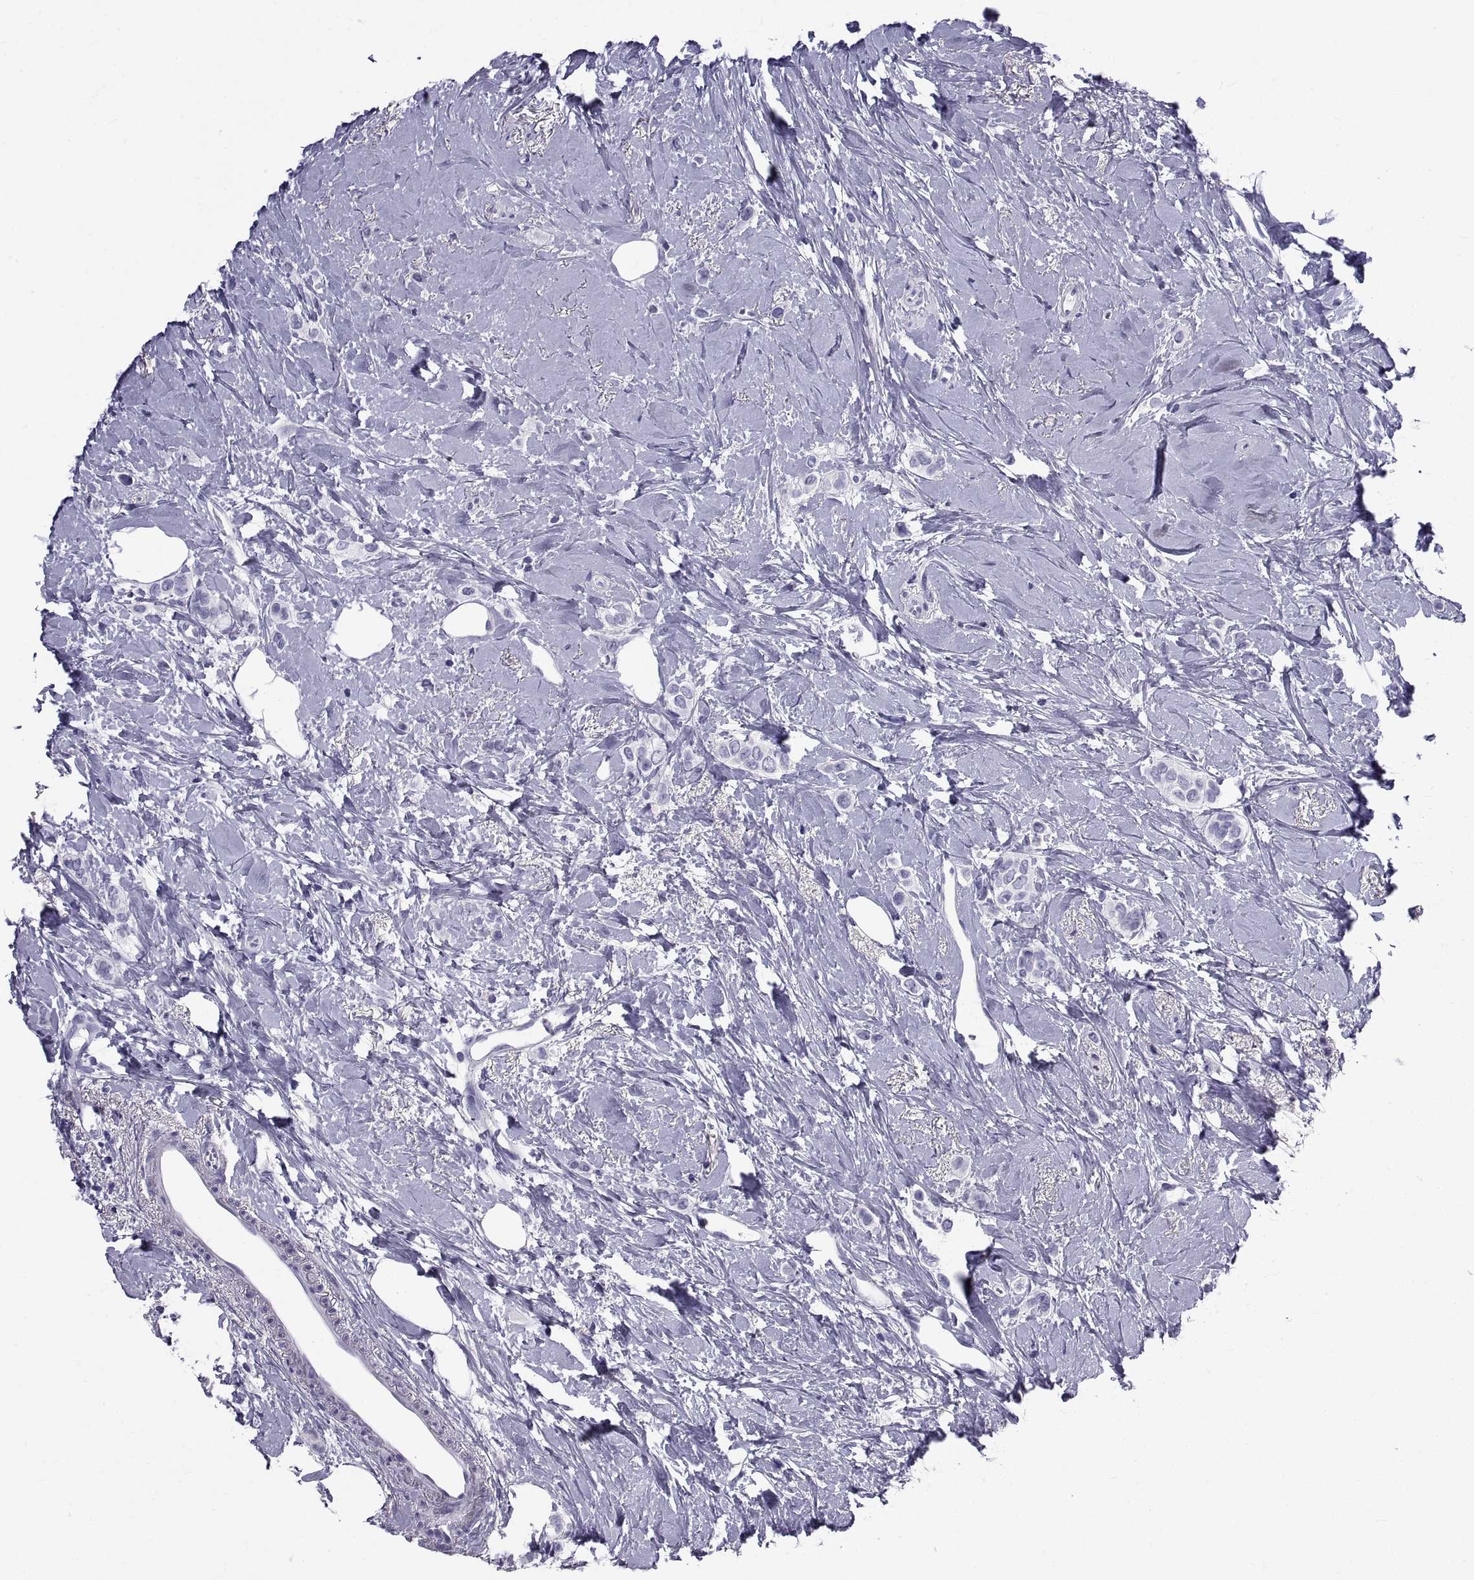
{"staining": {"intensity": "negative", "quantity": "none", "location": "none"}, "tissue": "breast cancer", "cell_type": "Tumor cells", "image_type": "cancer", "snomed": [{"axis": "morphology", "description": "Lobular carcinoma"}, {"axis": "topography", "description": "Breast"}], "caption": "Immunohistochemistry photomicrograph of neoplastic tissue: breast cancer stained with DAB (3,3'-diaminobenzidine) exhibits no significant protein expression in tumor cells. (DAB (3,3'-diaminobenzidine) immunohistochemistry (IHC), high magnification).", "gene": "NPTX2", "patient": {"sex": "female", "age": 66}}